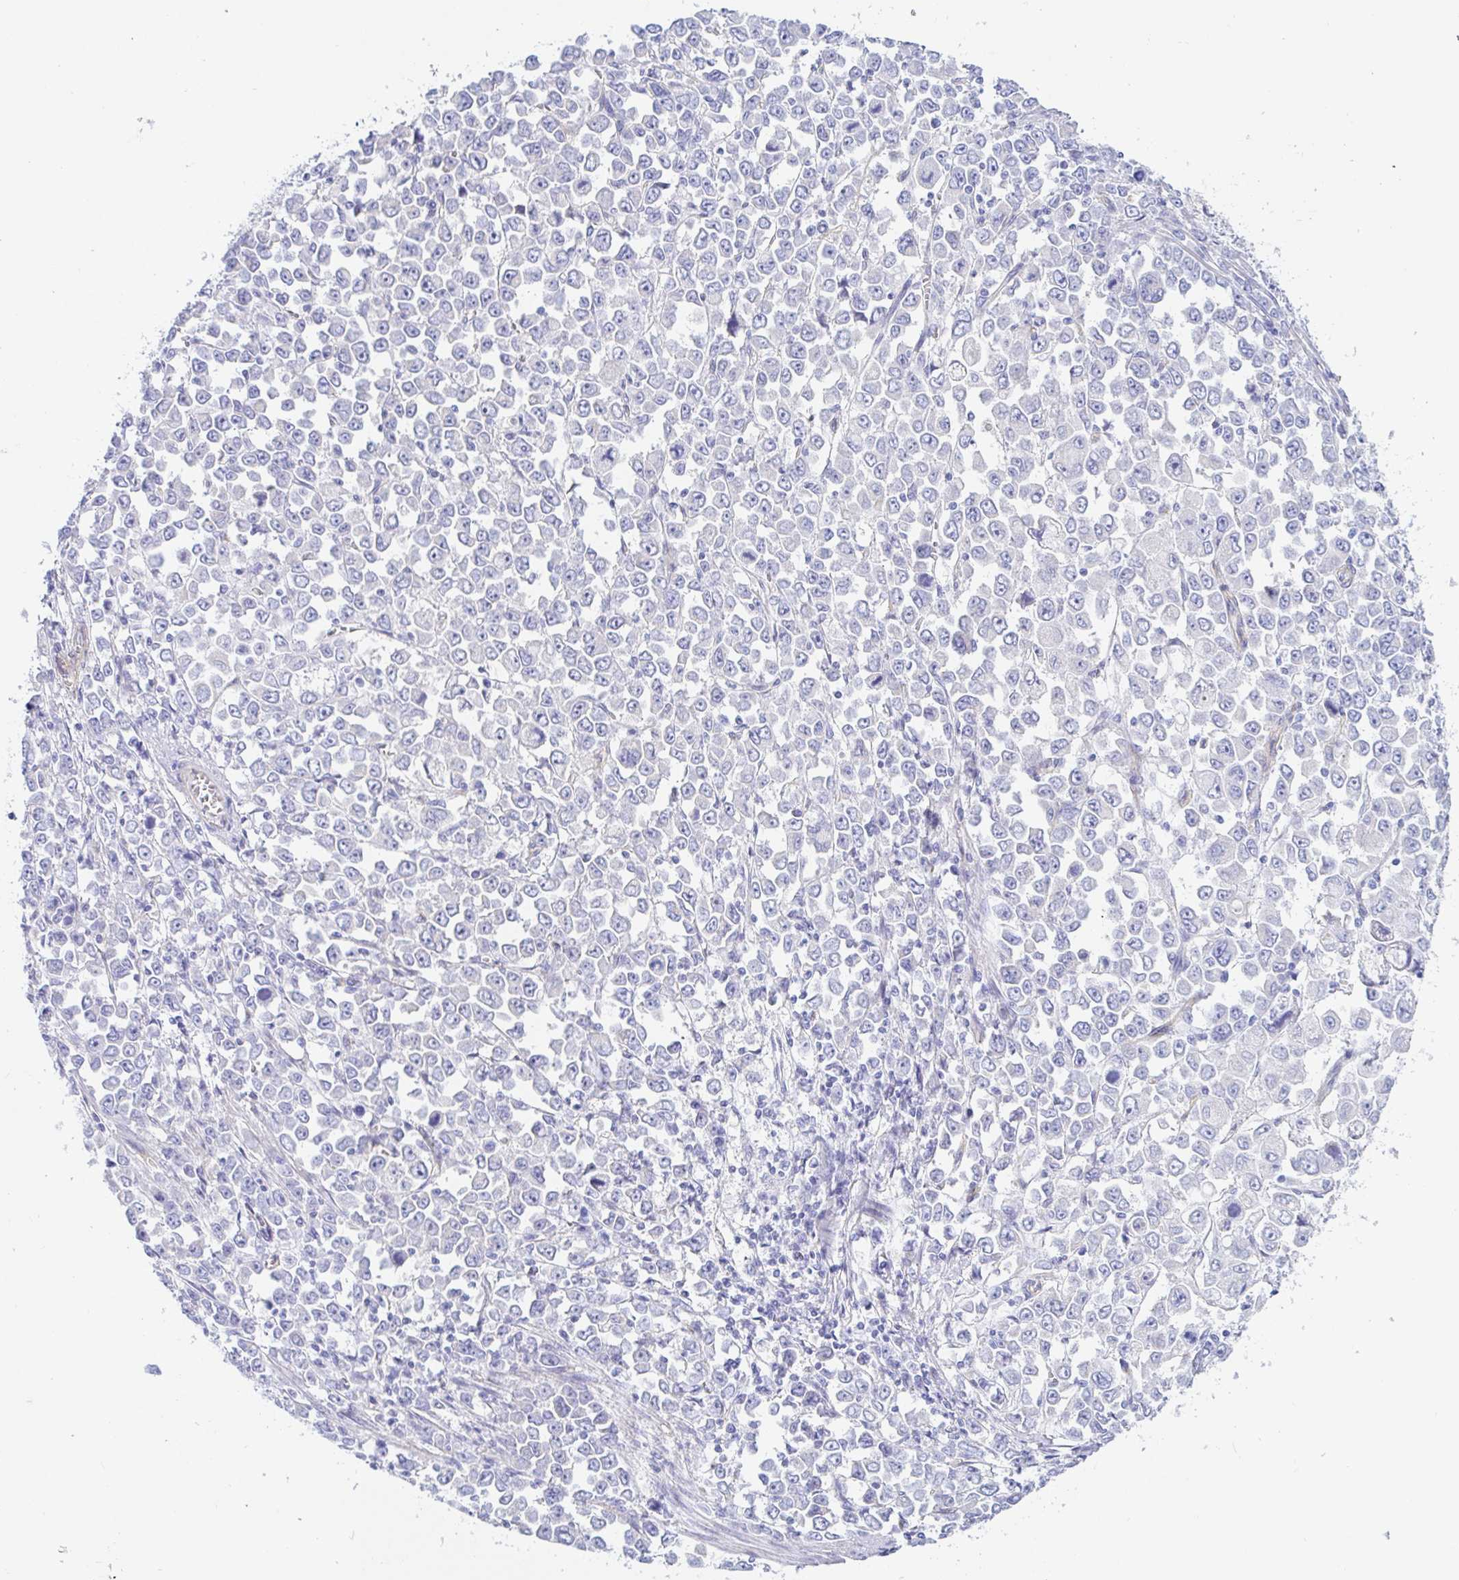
{"staining": {"intensity": "negative", "quantity": "none", "location": "none"}, "tissue": "stomach cancer", "cell_type": "Tumor cells", "image_type": "cancer", "snomed": [{"axis": "morphology", "description": "Adenocarcinoma, NOS"}, {"axis": "topography", "description": "Stomach, upper"}], "caption": "Immunohistochemical staining of human stomach cancer (adenocarcinoma) displays no significant expression in tumor cells.", "gene": "ARL4D", "patient": {"sex": "male", "age": 70}}